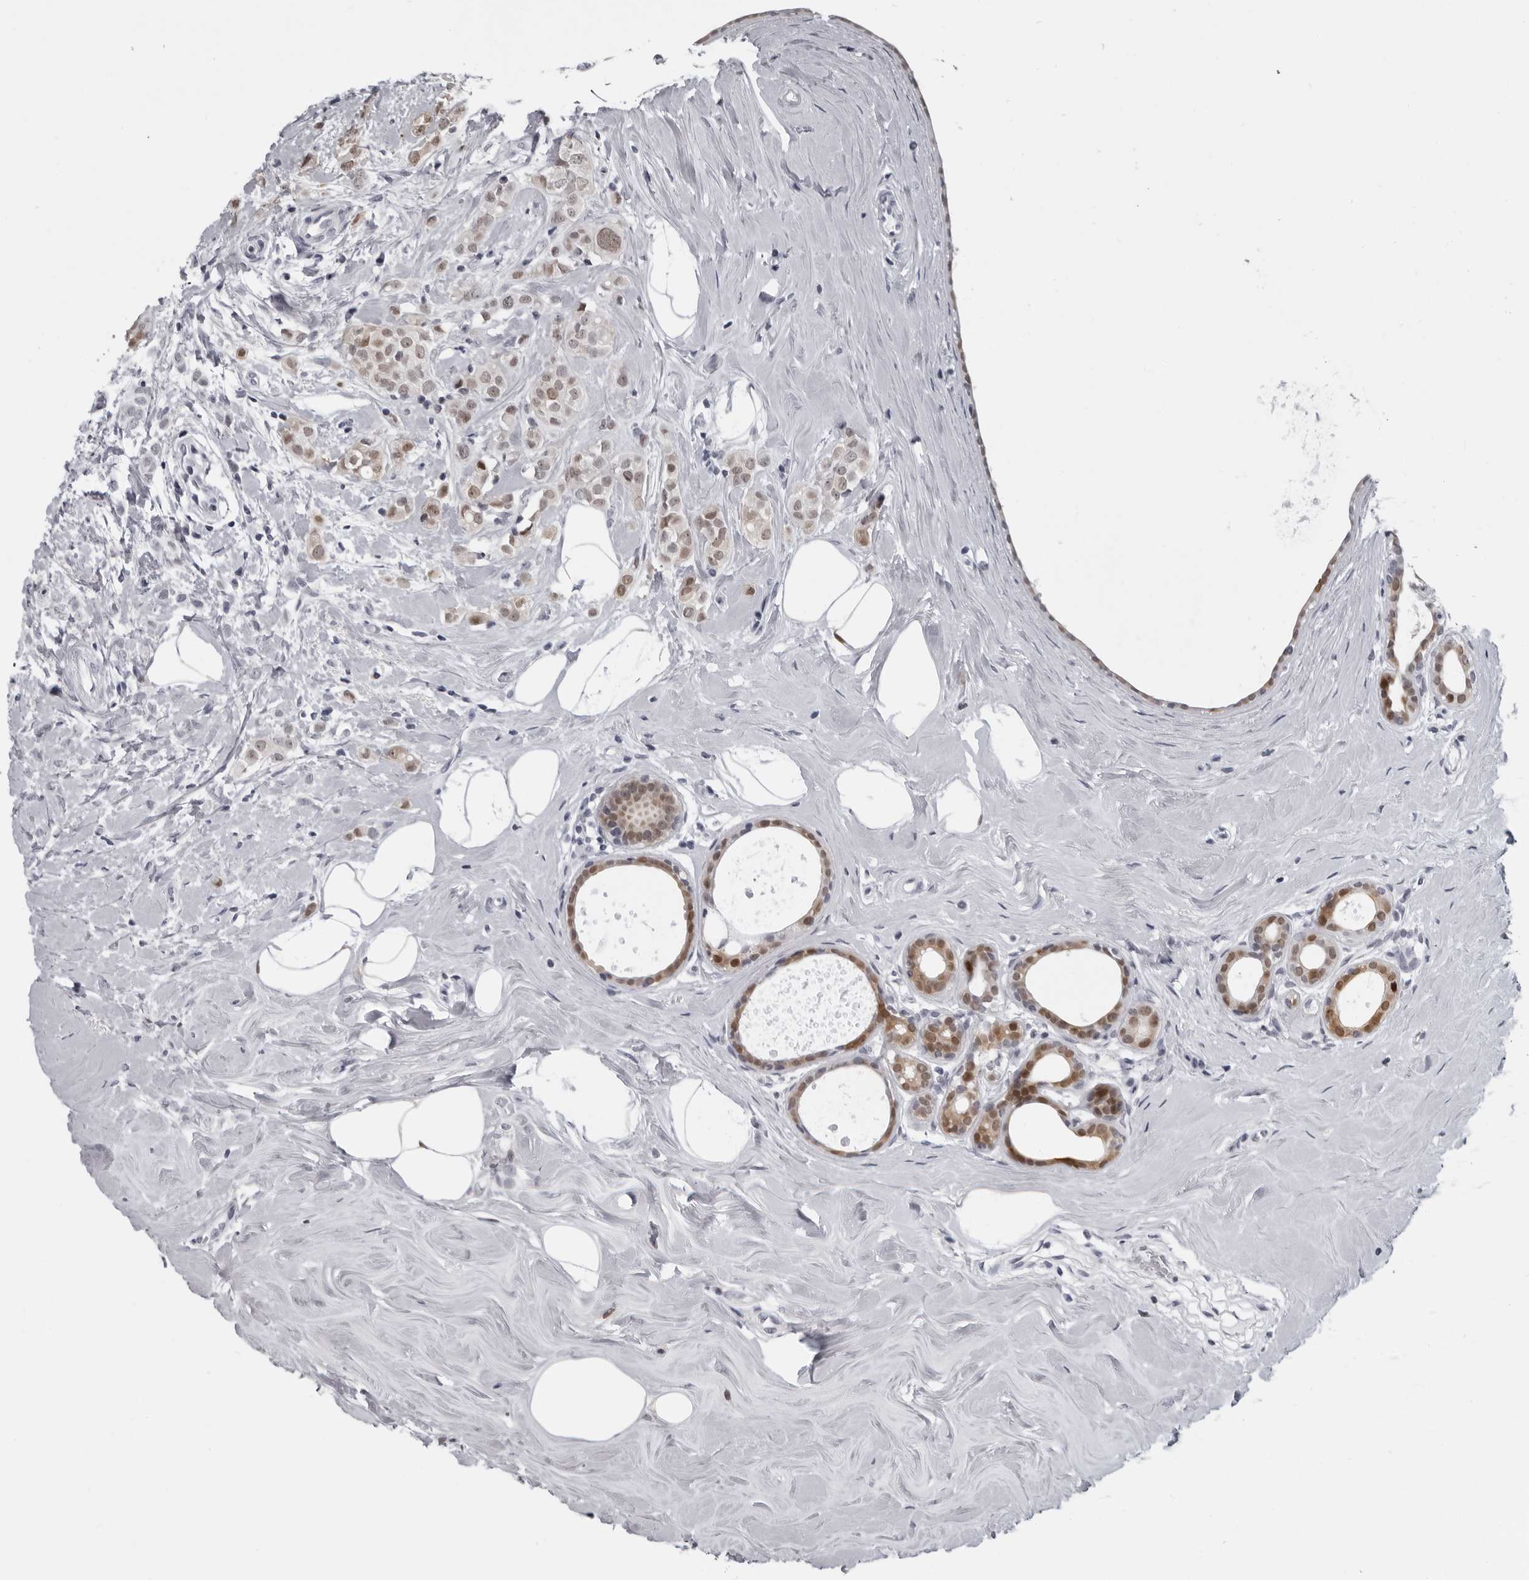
{"staining": {"intensity": "weak", "quantity": ">75%", "location": "nuclear"}, "tissue": "breast cancer", "cell_type": "Tumor cells", "image_type": "cancer", "snomed": [{"axis": "morphology", "description": "Lobular carcinoma"}, {"axis": "topography", "description": "Breast"}], "caption": "This is a micrograph of immunohistochemistry staining of lobular carcinoma (breast), which shows weak positivity in the nuclear of tumor cells.", "gene": "LZIC", "patient": {"sex": "female", "age": 47}}